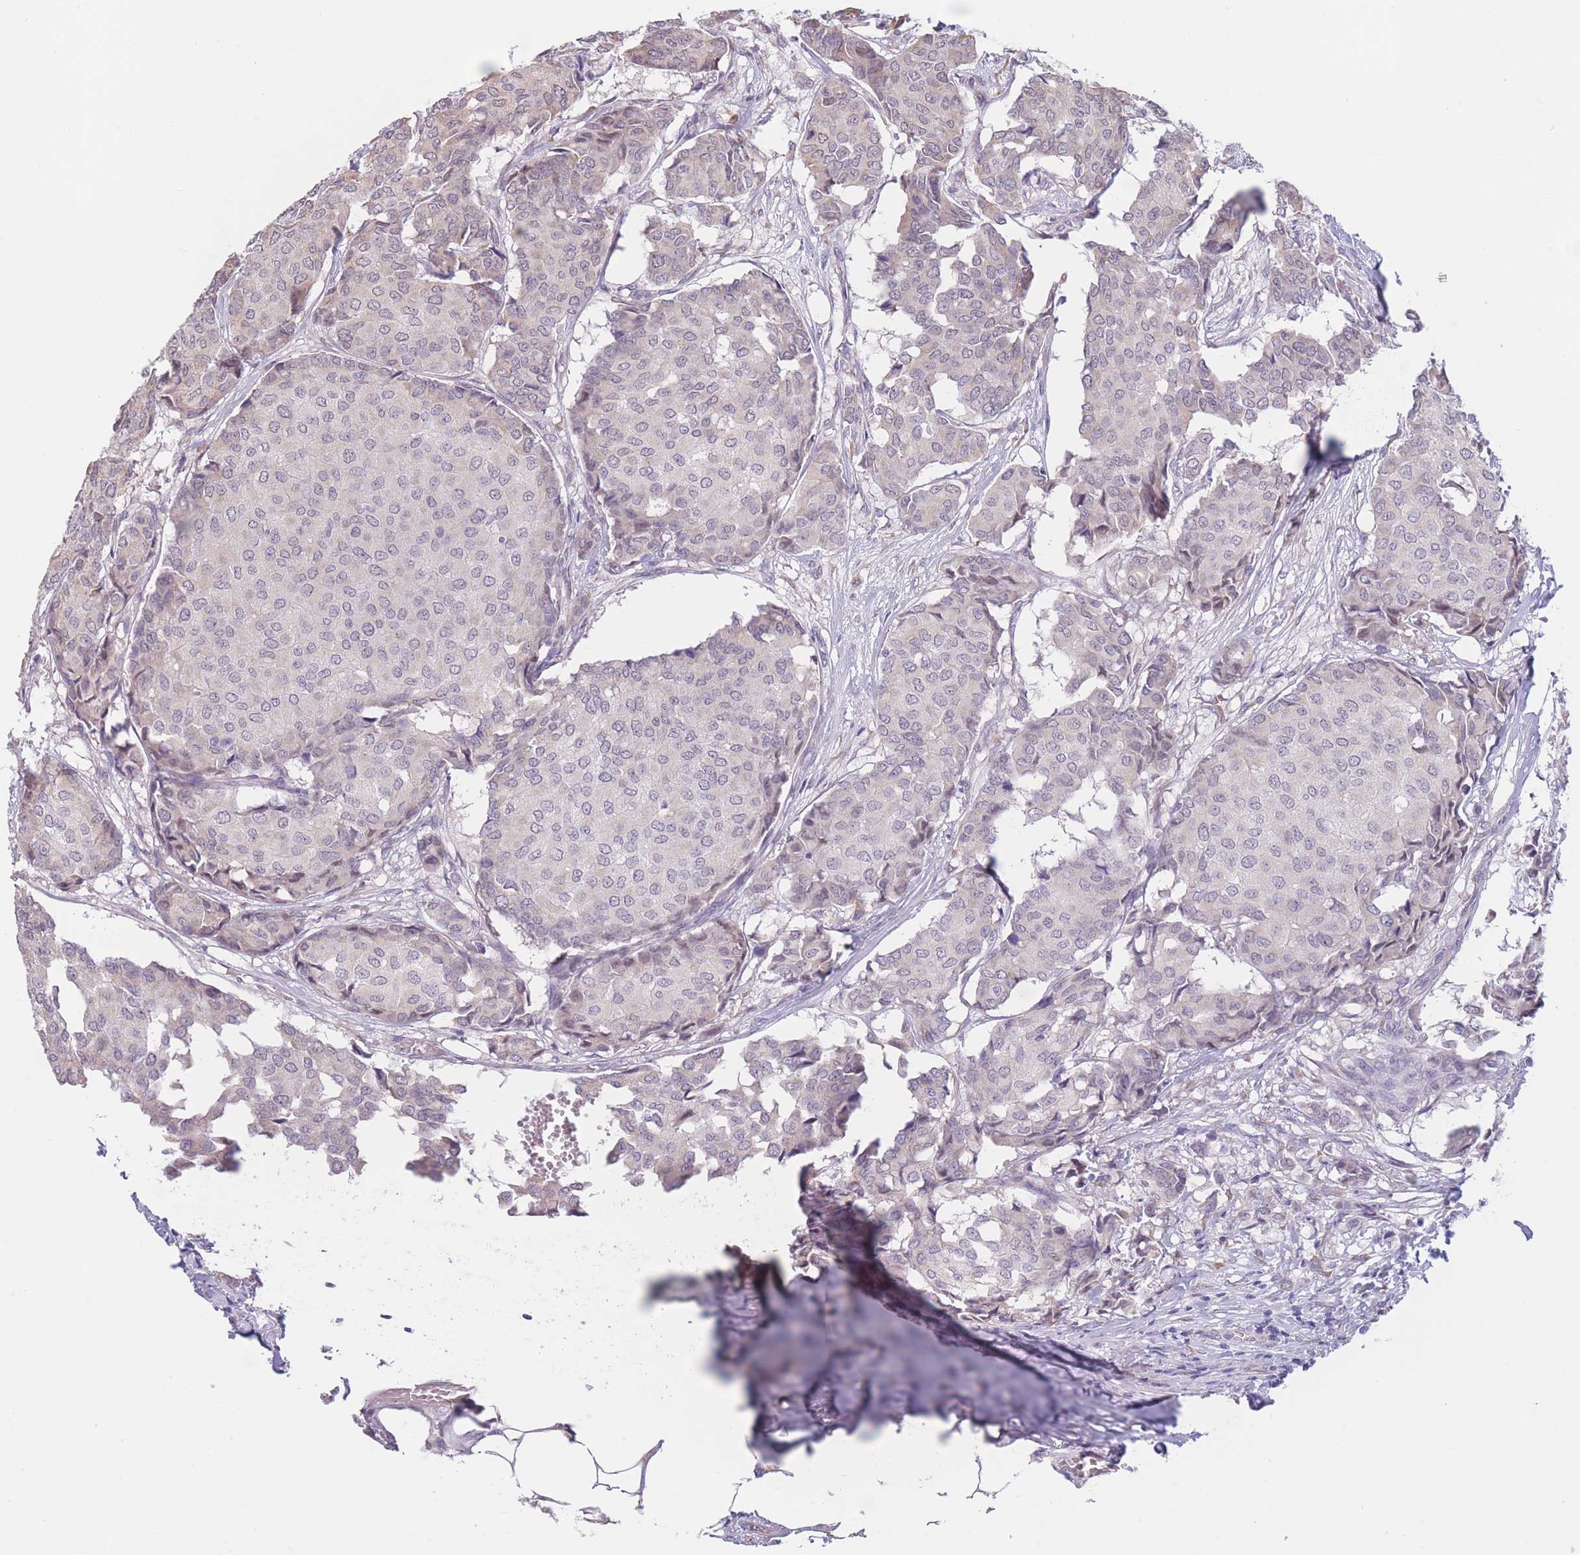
{"staining": {"intensity": "negative", "quantity": "none", "location": "none"}, "tissue": "breast cancer", "cell_type": "Tumor cells", "image_type": "cancer", "snomed": [{"axis": "morphology", "description": "Duct carcinoma"}, {"axis": "topography", "description": "Breast"}], "caption": "This is an immunohistochemistry photomicrograph of breast invasive ductal carcinoma. There is no staining in tumor cells.", "gene": "COL27A1", "patient": {"sex": "female", "age": 75}}